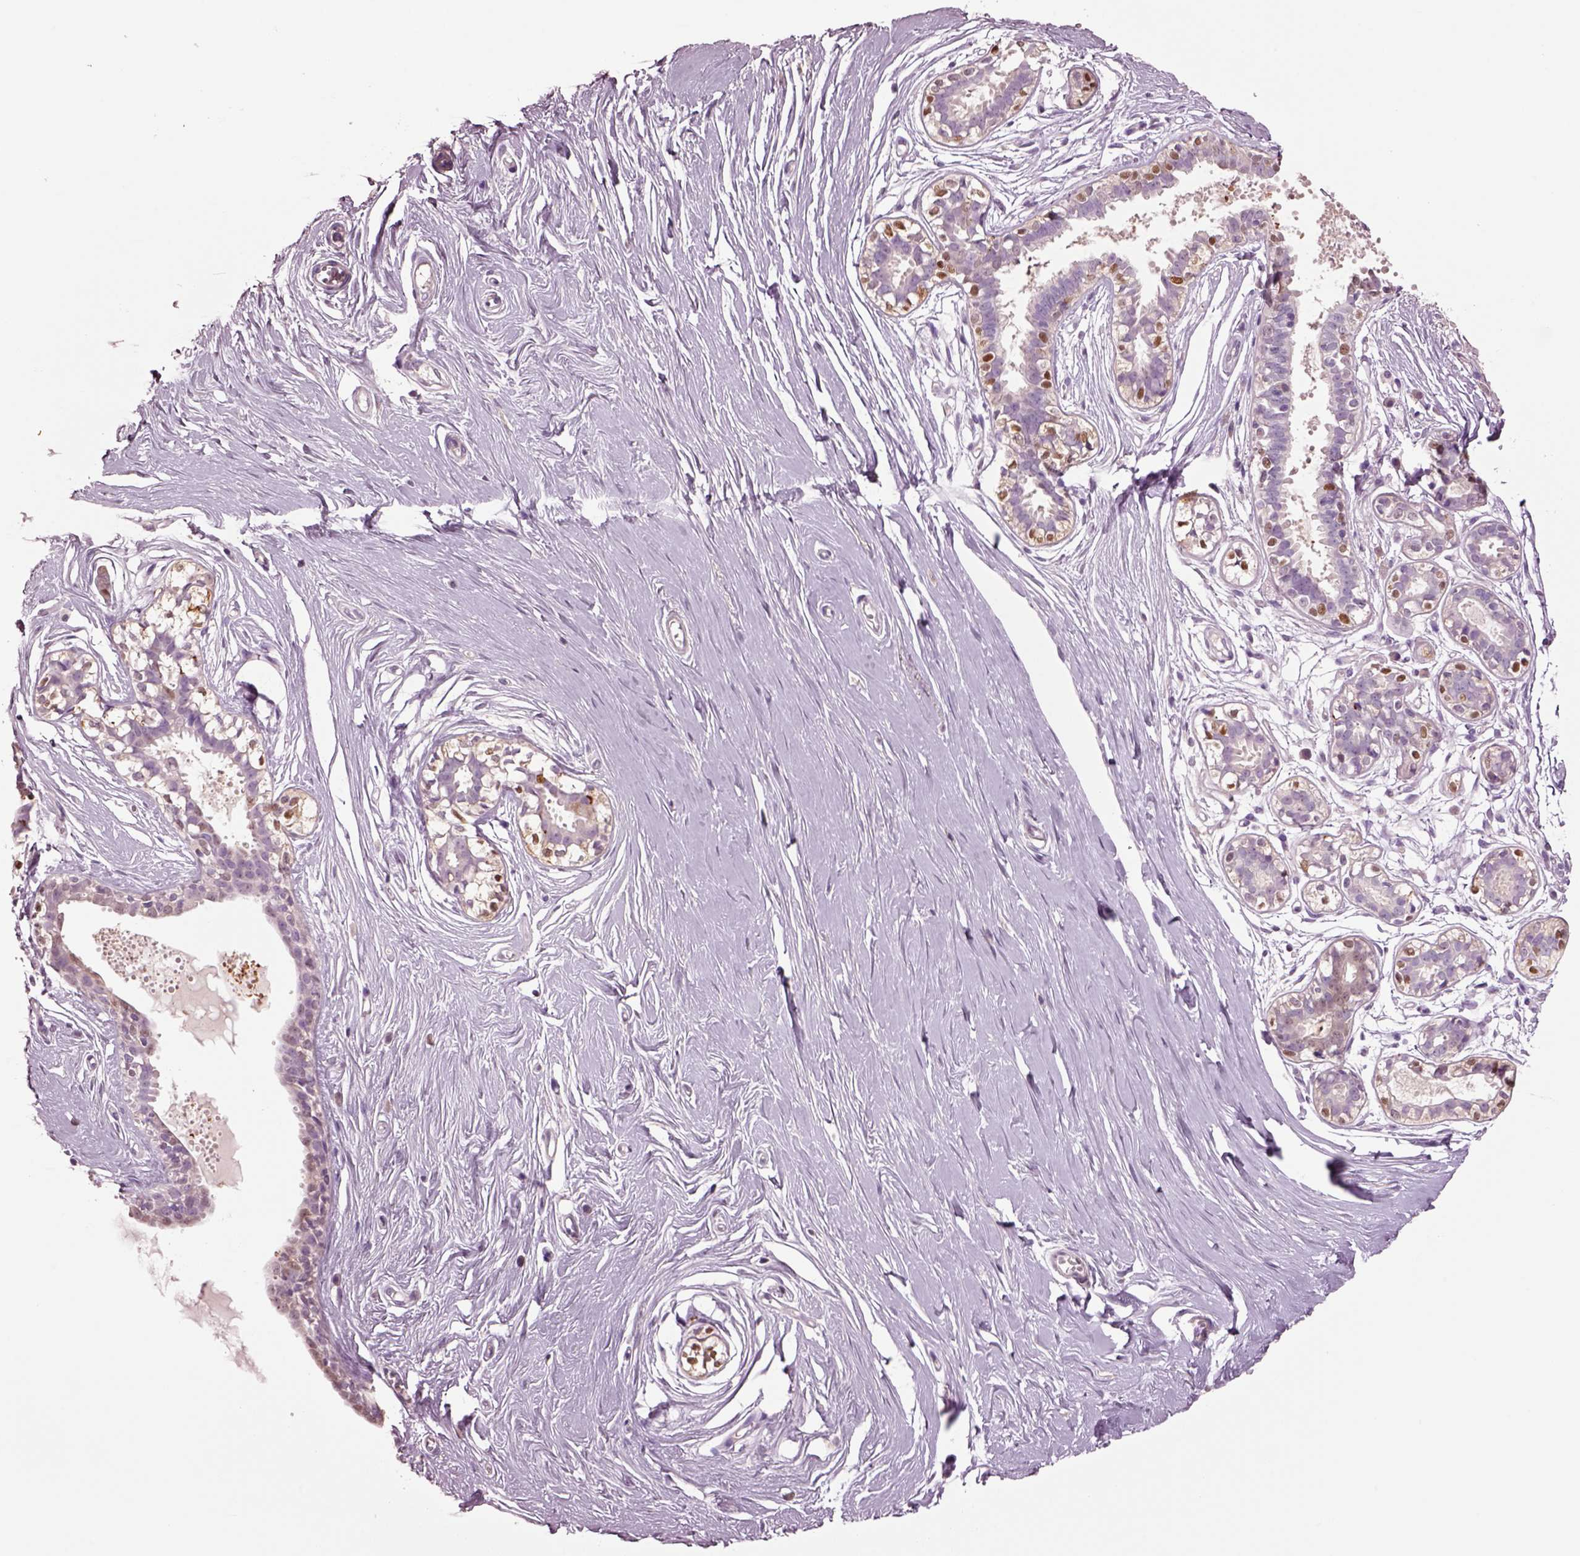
{"staining": {"intensity": "weak", "quantity": ">75%", "location": "cytoplasmic/membranous"}, "tissue": "breast", "cell_type": "Adipocytes", "image_type": "normal", "snomed": [{"axis": "morphology", "description": "Normal tissue, NOS"}, {"axis": "topography", "description": "Breast"}], "caption": "Benign breast was stained to show a protein in brown. There is low levels of weak cytoplasmic/membranous positivity in approximately >75% of adipocytes. Immunohistochemistry (ihc) stains the protein in brown and the nuclei are stained blue.", "gene": "CLPSL1", "patient": {"sex": "female", "age": 49}}